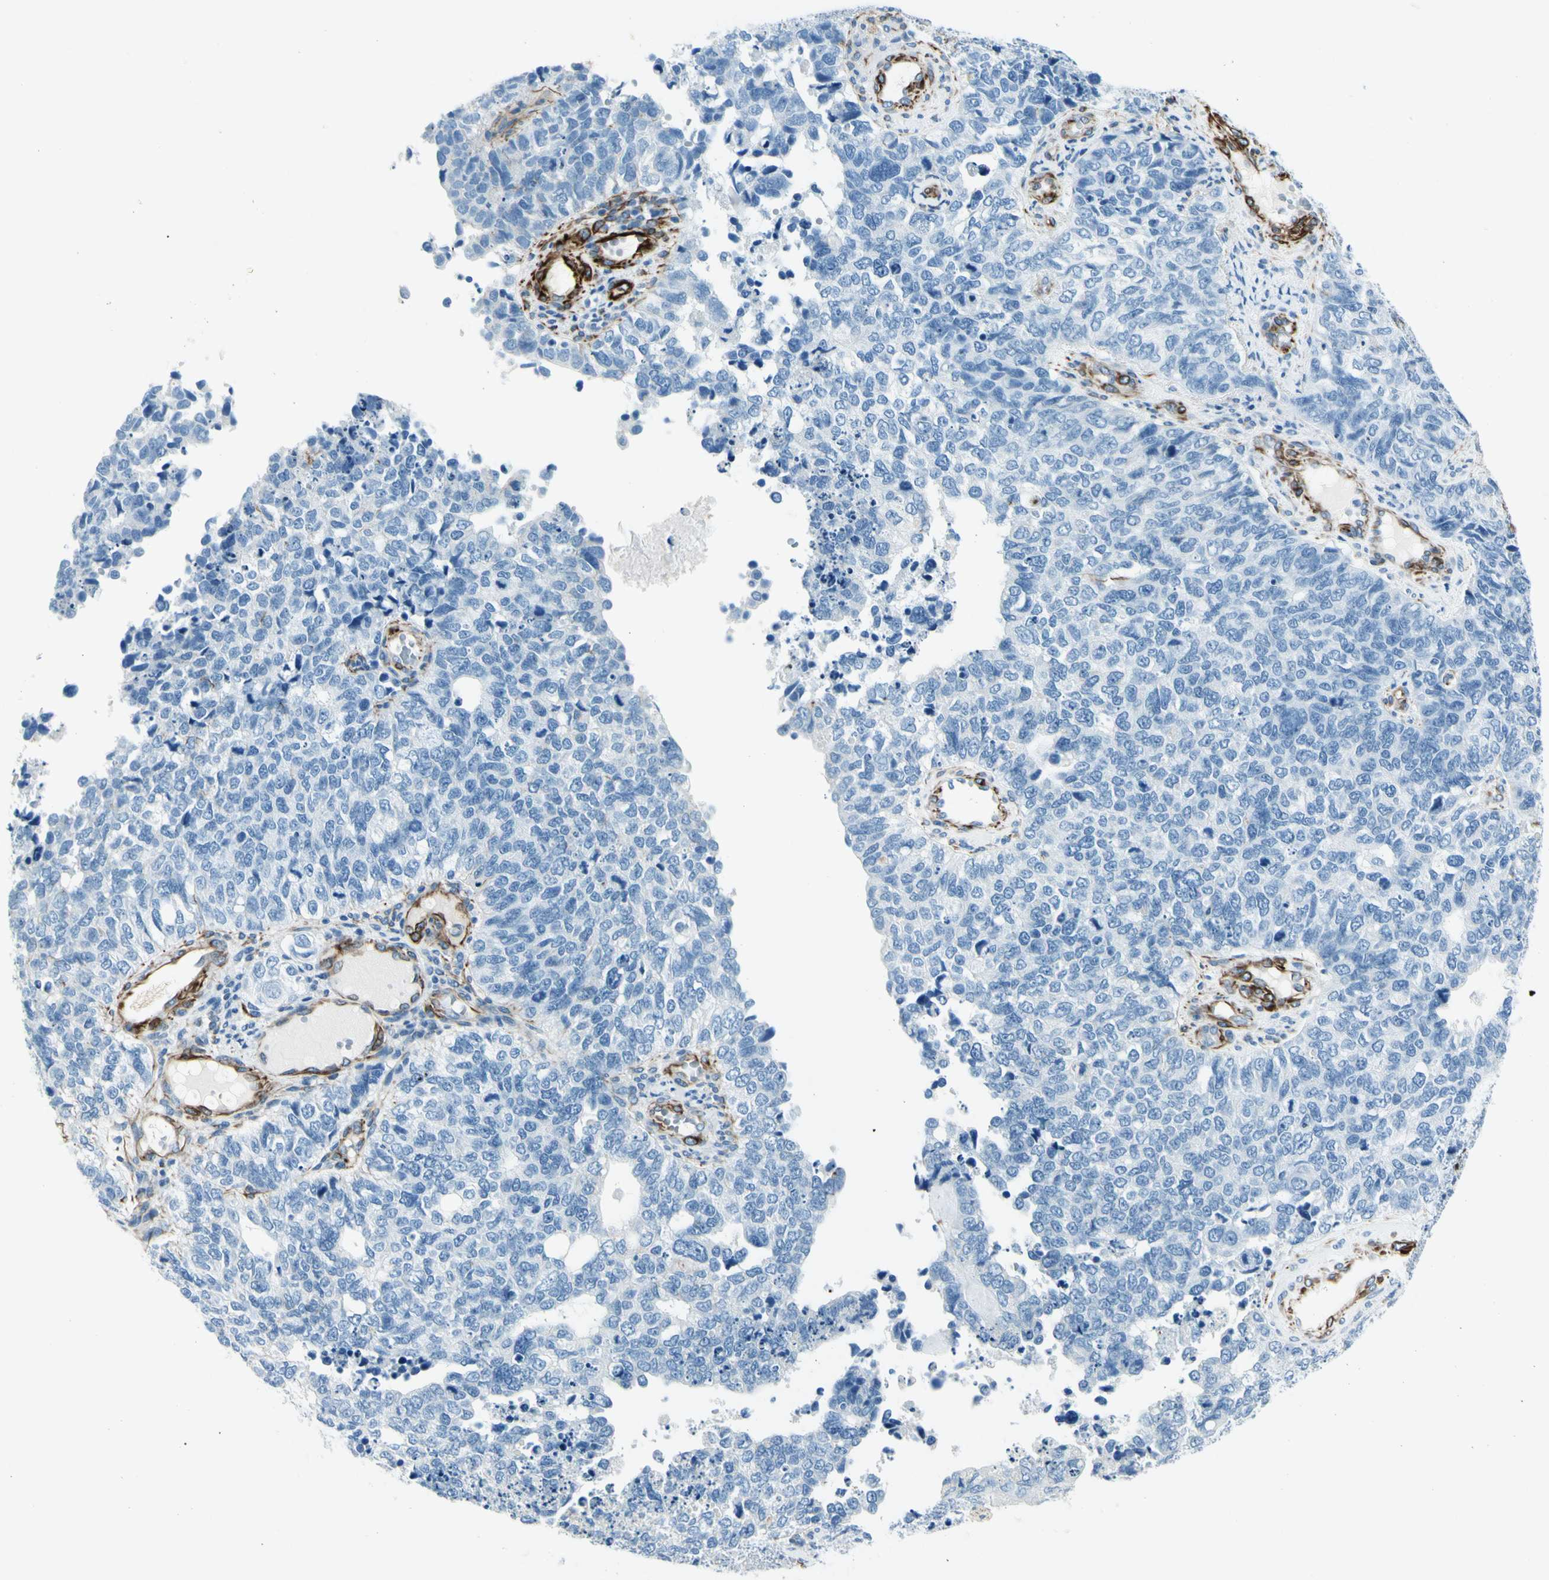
{"staining": {"intensity": "negative", "quantity": "none", "location": "none"}, "tissue": "cervical cancer", "cell_type": "Tumor cells", "image_type": "cancer", "snomed": [{"axis": "morphology", "description": "Squamous cell carcinoma, NOS"}, {"axis": "topography", "description": "Cervix"}], "caption": "A histopathology image of cervical squamous cell carcinoma stained for a protein reveals no brown staining in tumor cells.", "gene": "PTH2R", "patient": {"sex": "female", "age": 63}}